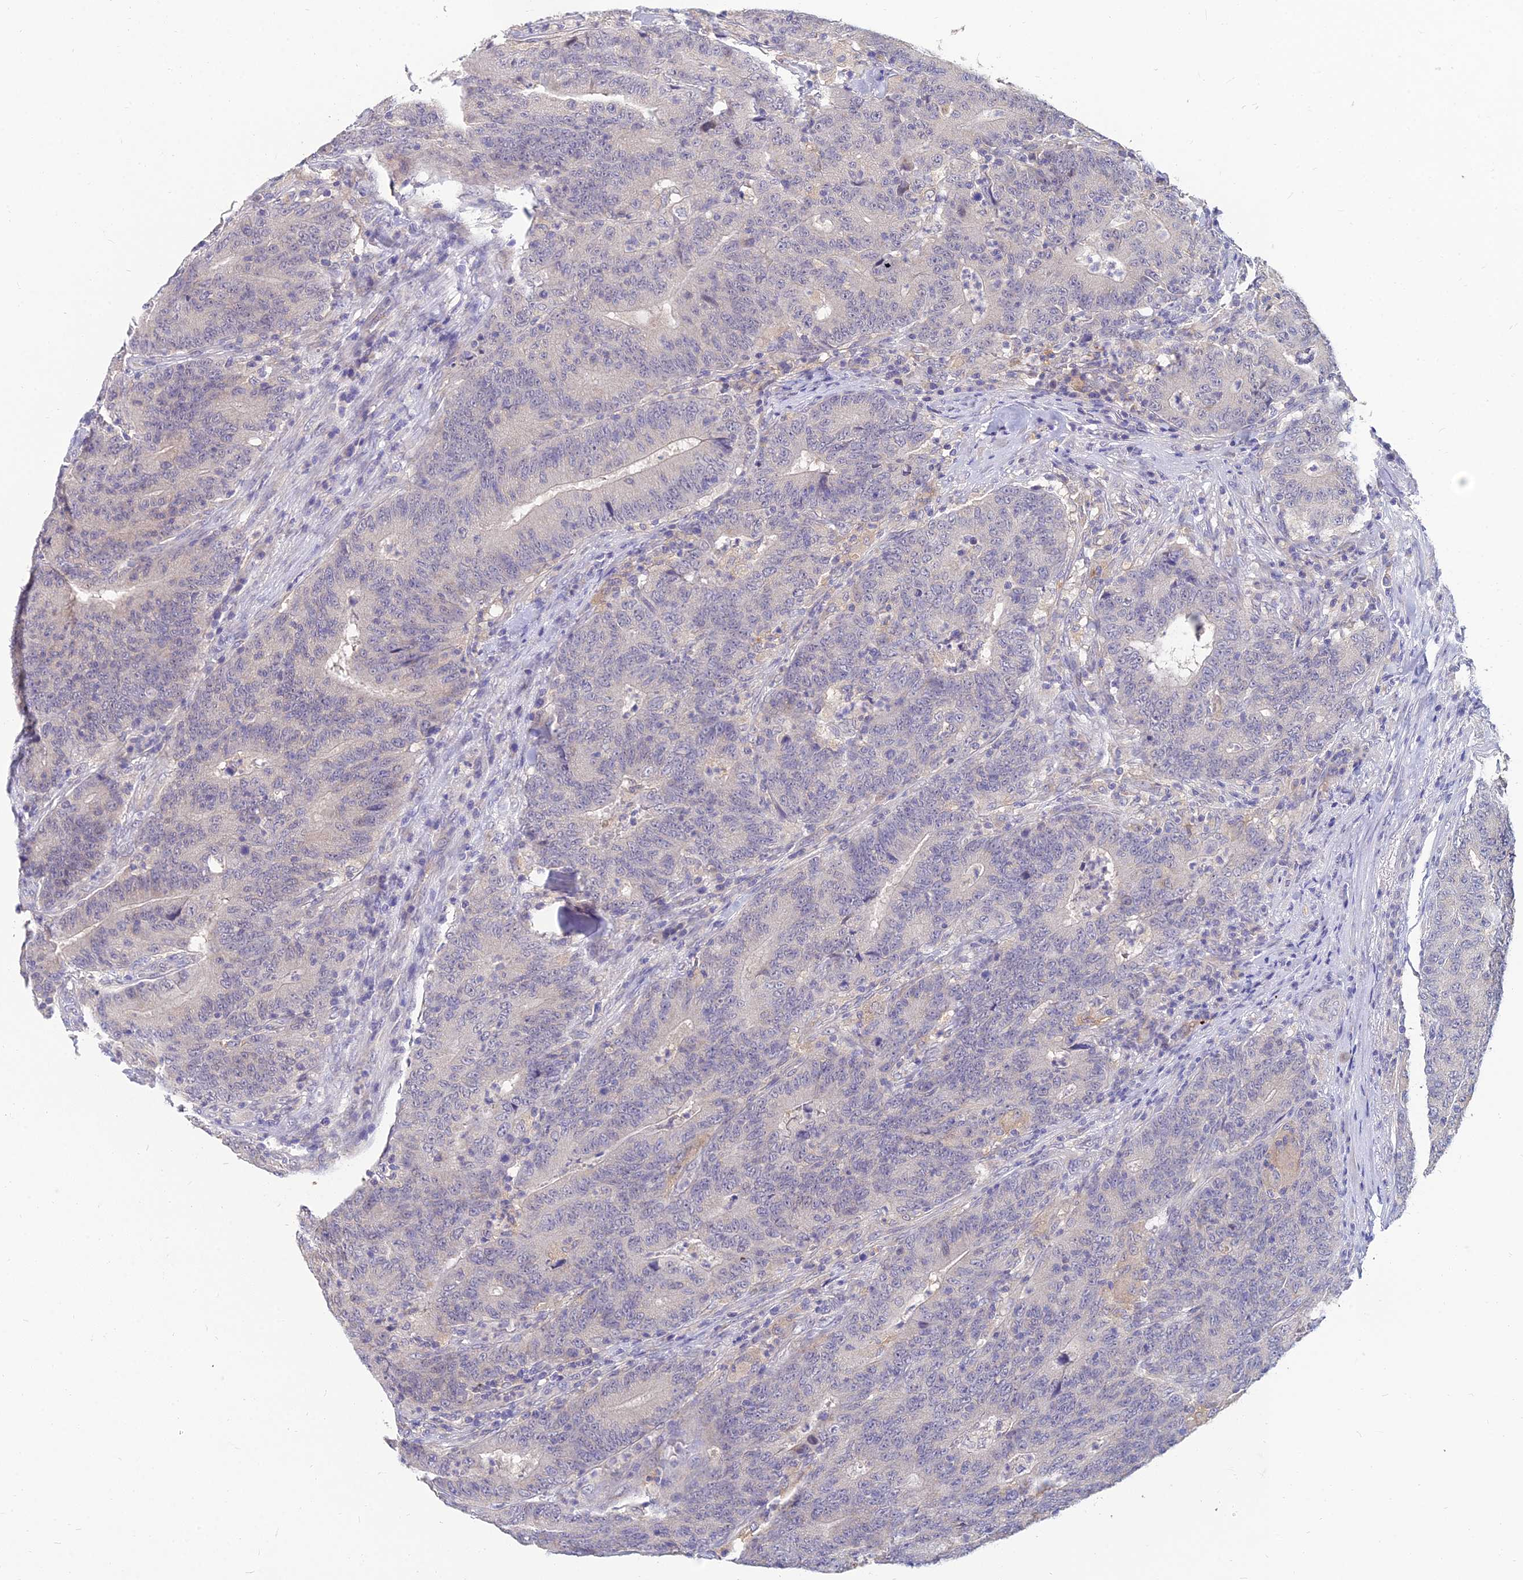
{"staining": {"intensity": "negative", "quantity": "none", "location": "none"}, "tissue": "colorectal cancer", "cell_type": "Tumor cells", "image_type": "cancer", "snomed": [{"axis": "morphology", "description": "Normal tissue, NOS"}, {"axis": "morphology", "description": "Adenocarcinoma, NOS"}, {"axis": "topography", "description": "Colon"}], "caption": "DAB immunohistochemical staining of human colorectal cancer (adenocarcinoma) displays no significant expression in tumor cells.", "gene": "NPY", "patient": {"sex": "female", "age": 75}}